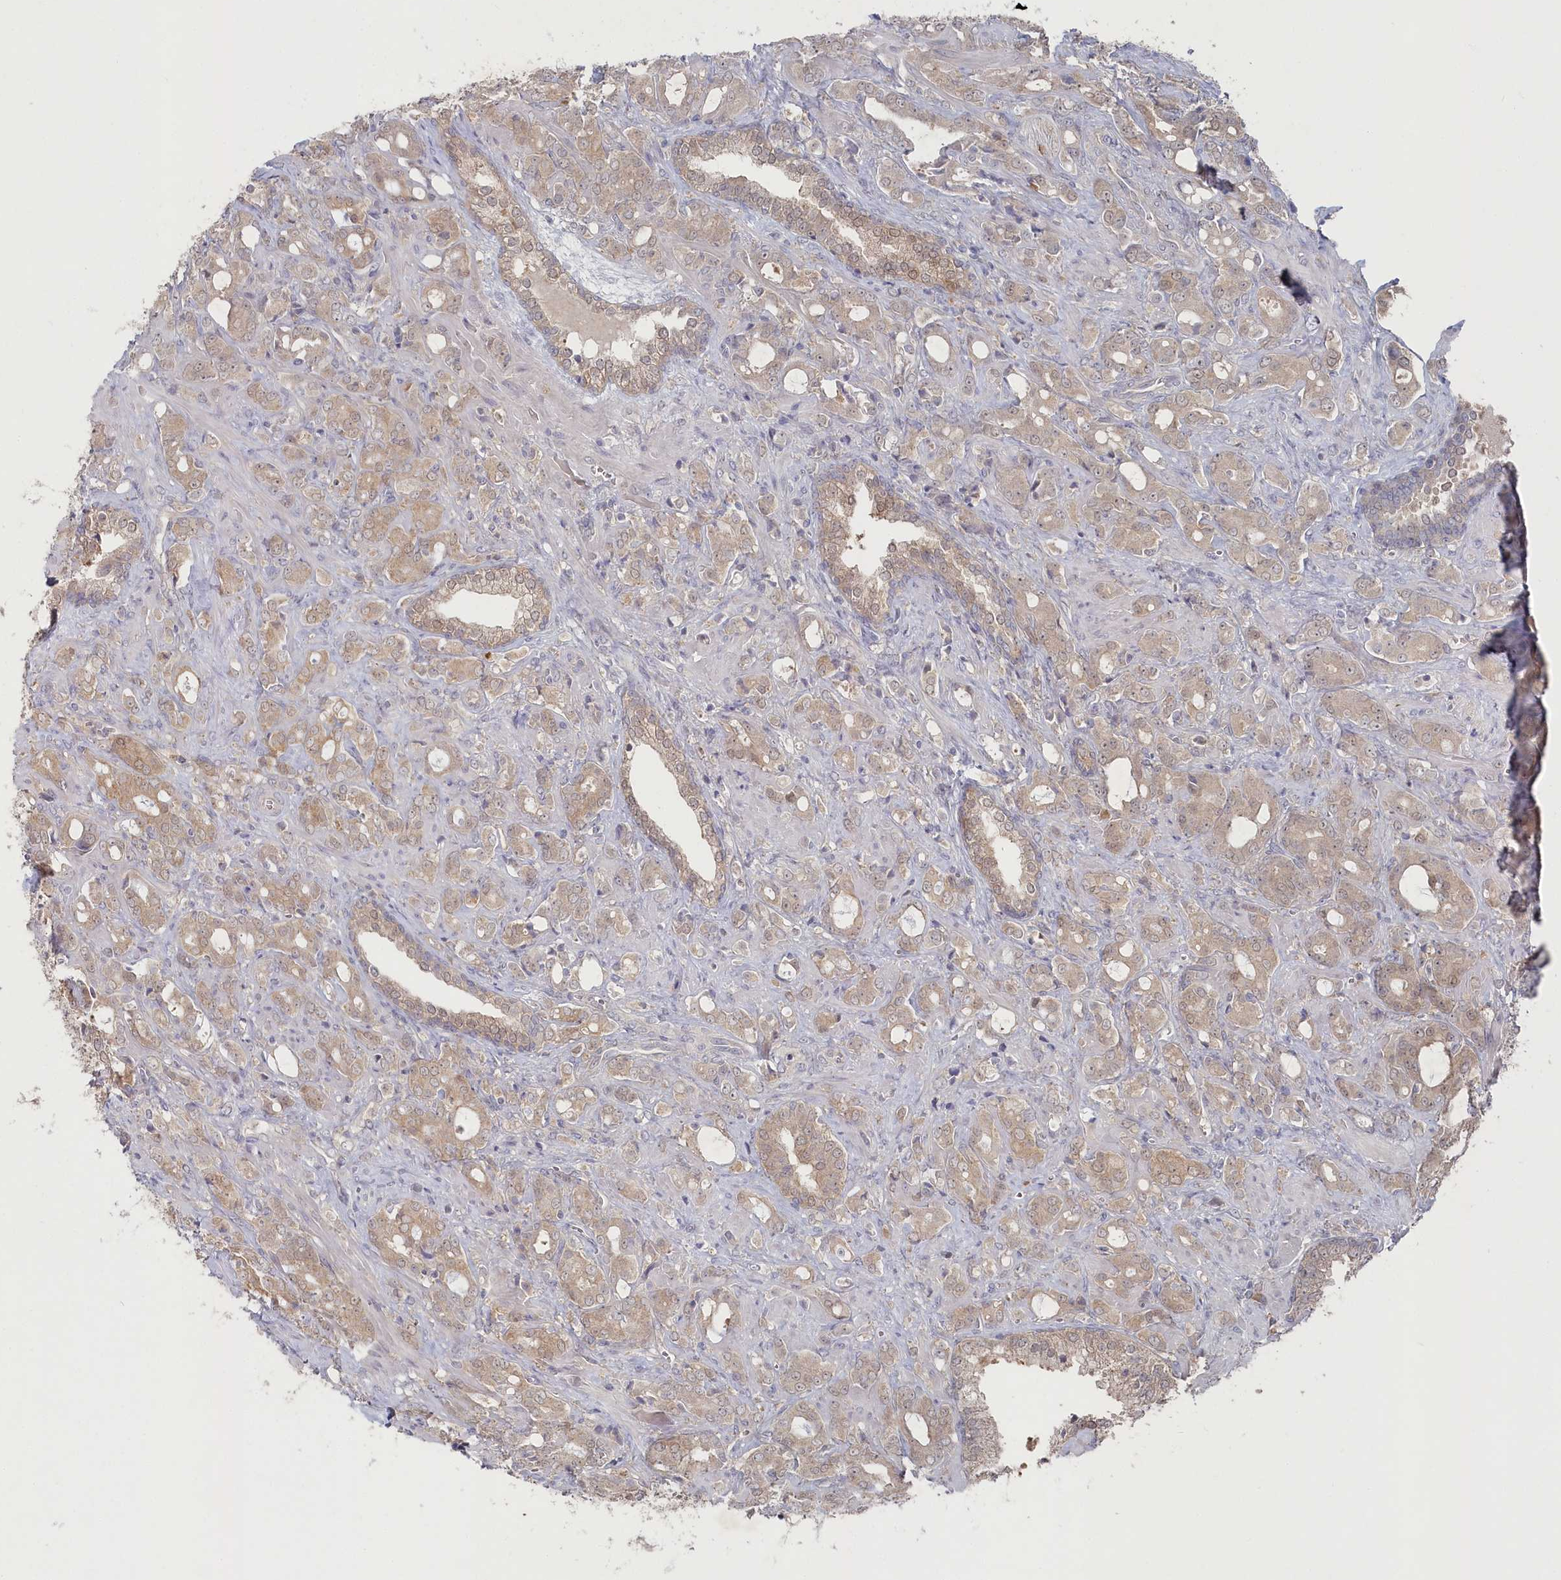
{"staining": {"intensity": "weak", "quantity": ">75%", "location": "cytoplasmic/membranous"}, "tissue": "prostate cancer", "cell_type": "Tumor cells", "image_type": "cancer", "snomed": [{"axis": "morphology", "description": "Adenocarcinoma, High grade"}, {"axis": "topography", "description": "Prostate"}], "caption": "A brown stain shows weak cytoplasmic/membranous positivity of a protein in prostate adenocarcinoma (high-grade) tumor cells. The protein is stained brown, and the nuclei are stained in blue (DAB (3,3'-diaminobenzidine) IHC with brightfield microscopy, high magnification).", "gene": "TGFBRAP1", "patient": {"sex": "male", "age": 72}}